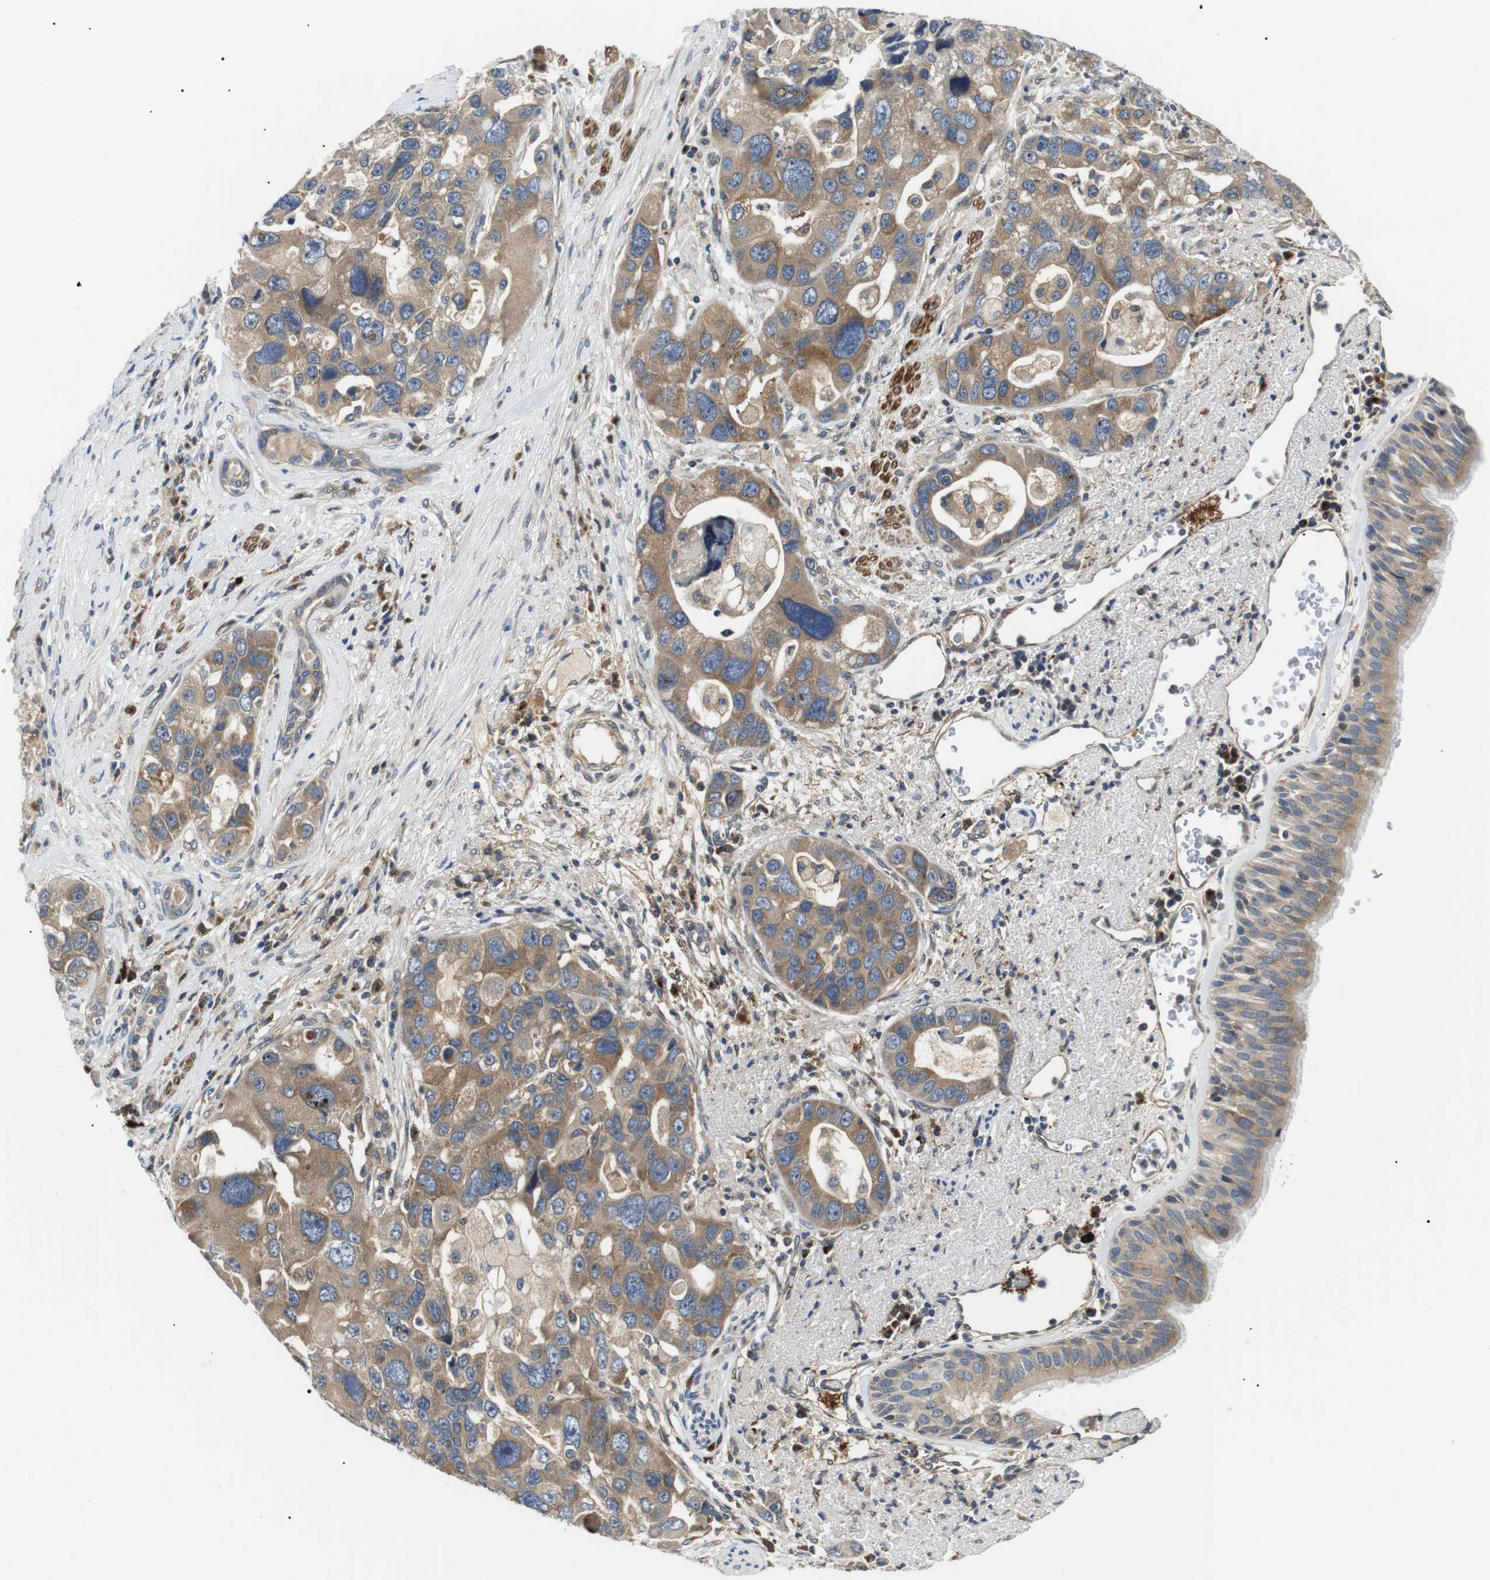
{"staining": {"intensity": "weak", "quantity": ">75%", "location": "cytoplasmic/membranous"}, "tissue": "bronchus", "cell_type": "Respiratory epithelial cells", "image_type": "normal", "snomed": [{"axis": "morphology", "description": "Normal tissue, NOS"}, {"axis": "morphology", "description": "Adenocarcinoma, NOS"}, {"axis": "morphology", "description": "Adenocarcinoma, metastatic, NOS"}, {"axis": "topography", "description": "Lymph node"}, {"axis": "topography", "description": "Bronchus"}, {"axis": "topography", "description": "Lung"}], "caption": "Immunohistochemical staining of benign bronchus exhibits weak cytoplasmic/membranous protein staining in approximately >75% of respiratory epithelial cells.", "gene": "DIPK1A", "patient": {"sex": "female", "age": 54}}